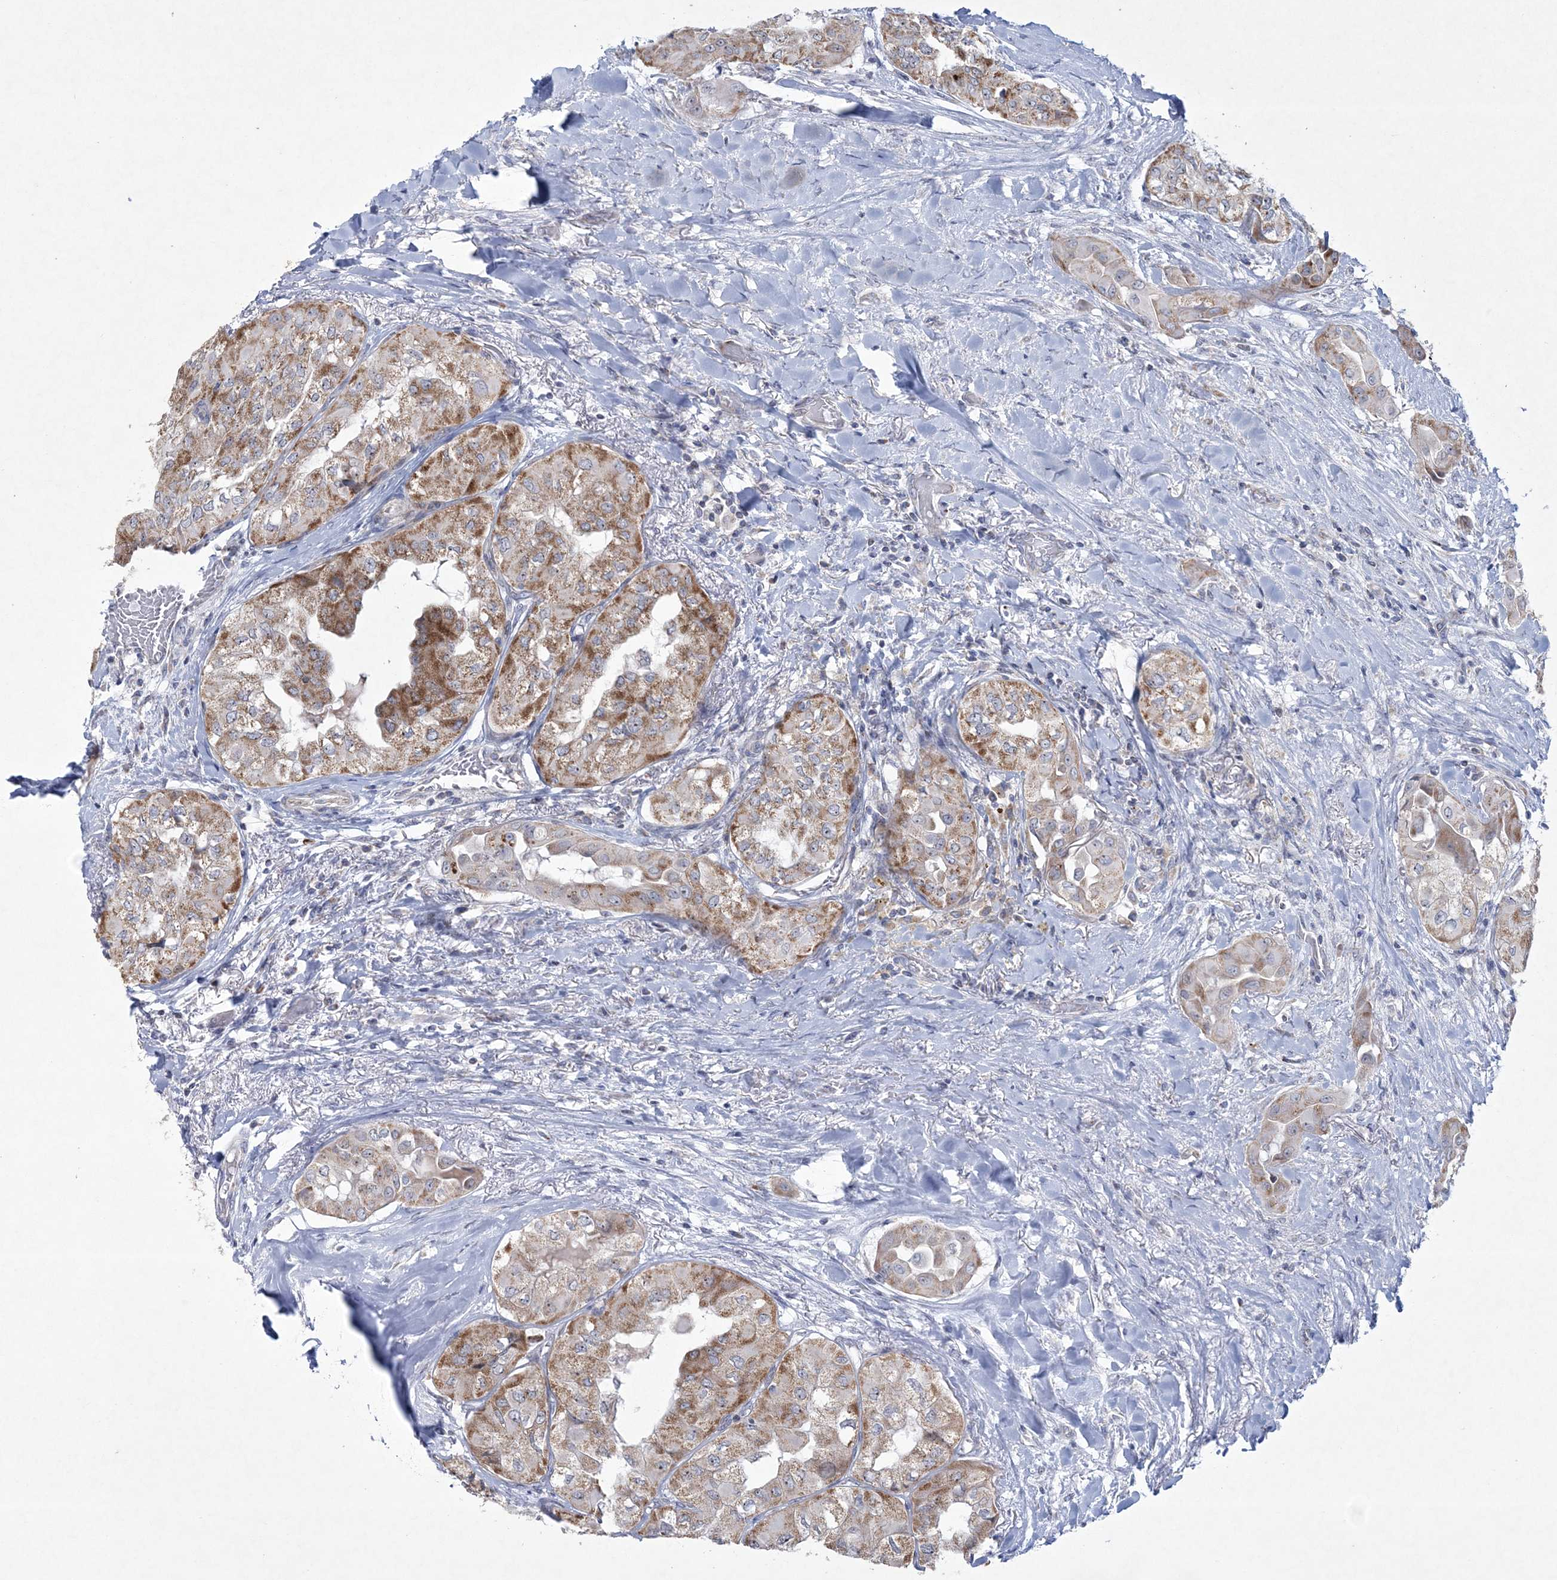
{"staining": {"intensity": "moderate", "quantity": ">75%", "location": "cytoplasmic/membranous"}, "tissue": "thyroid cancer", "cell_type": "Tumor cells", "image_type": "cancer", "snomed": [{"axis": "morphology", "description": "Papillary adenocarcinoma, NOS"}, {"axis": "topography", "description": "Thyroid gland"}], "caption": "An immunohistochemistry histopathology image of tumor tissue is shown. Protein staining in brown shows moderate cytoplasmic/membranous positivity in papillary adenocarcinoma (thyroid) within tumor cells.", "gene": "CES4A", "patient": {"sex": "female", "age": 59}}